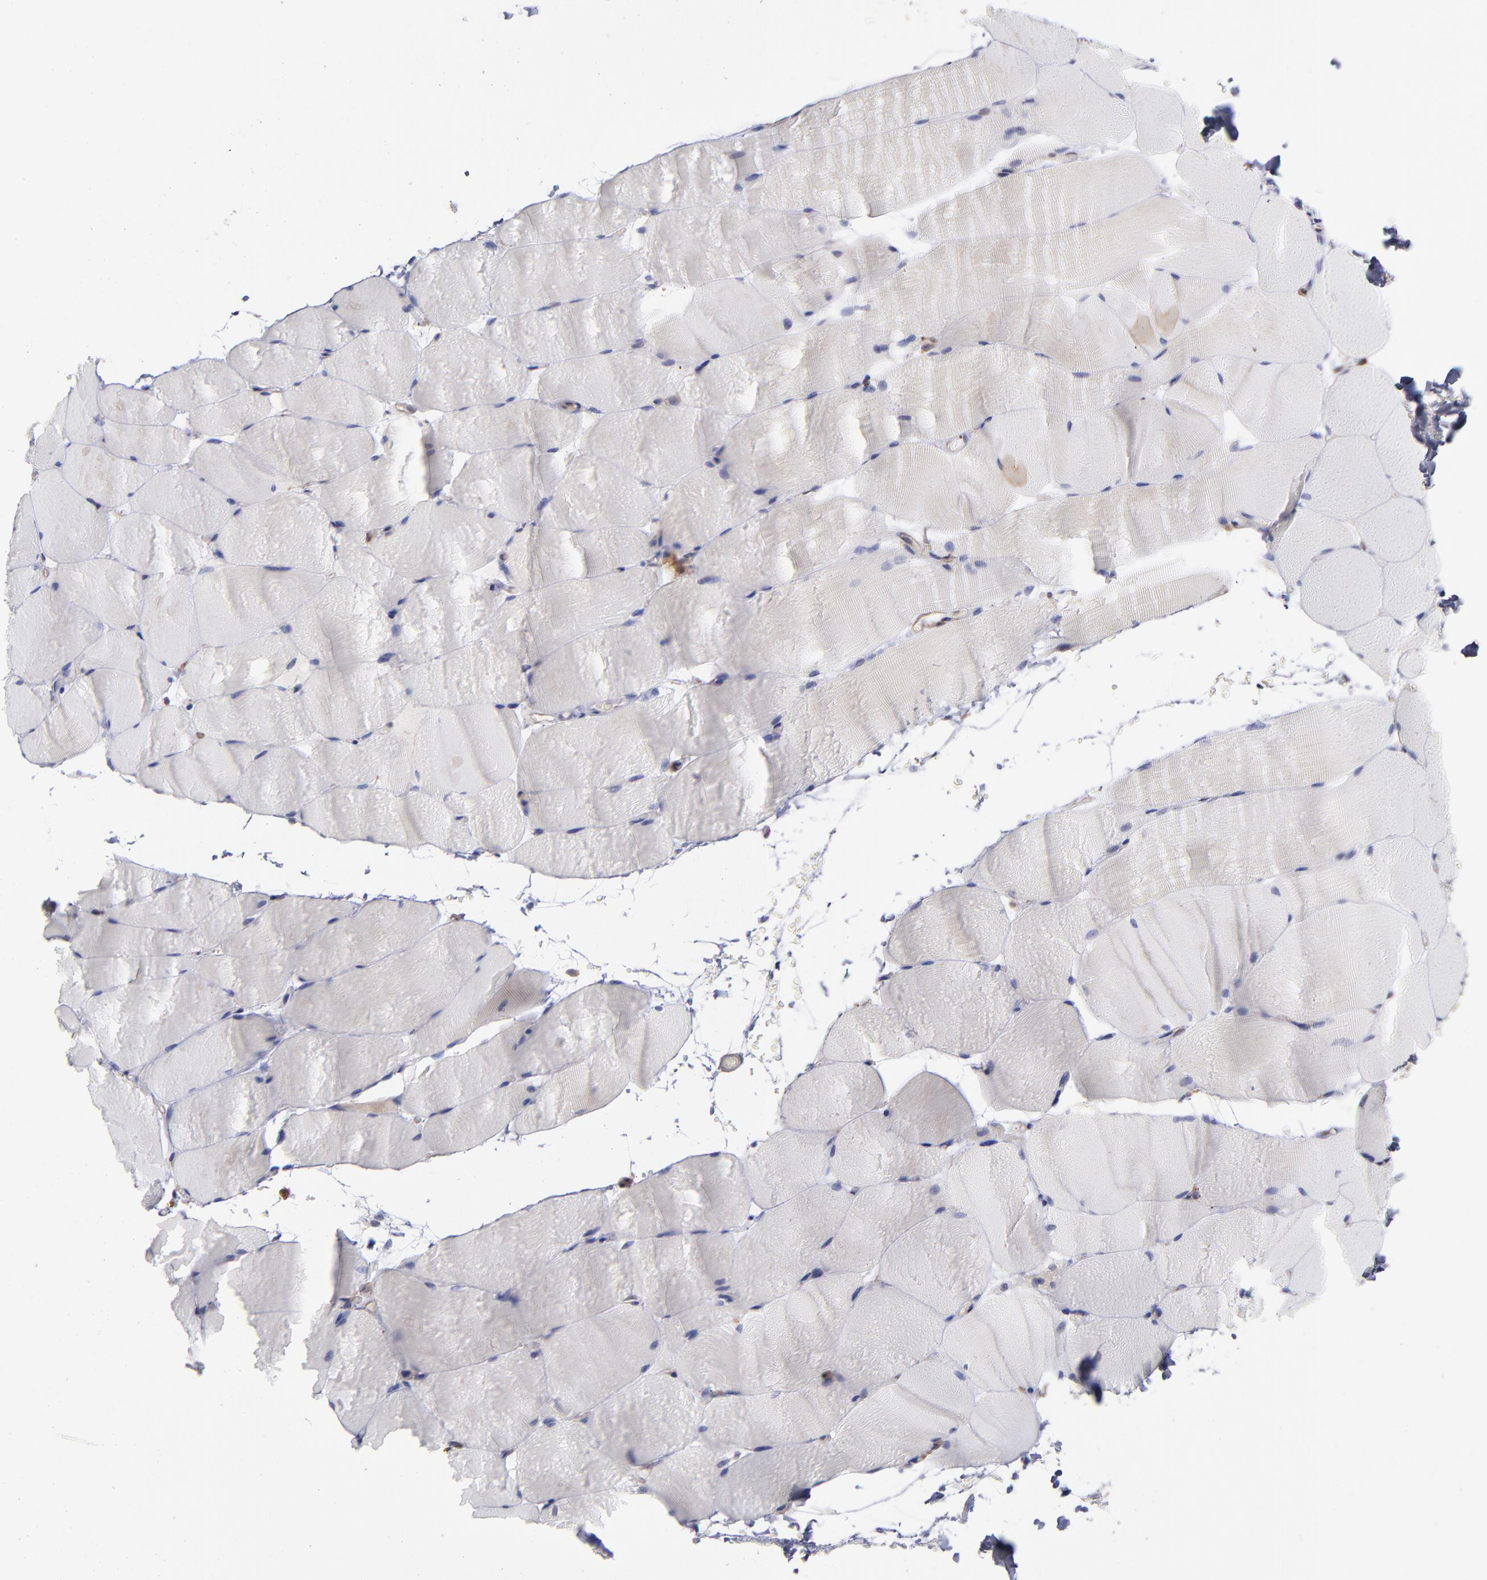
{"staining": {"intensity": "negative", "quantity": "none", "location": "none"}, "tissue": "skeletal muscle", "cell_type": "Myocytes", "image_type": "normal", "snomed": [{"axis": "morphology", "description": "Normal tissue, NOS"}, {"axis": "topography", "description": "Skeletal muscle"}, {"axis": "topography", "description": "Parathyroid gland"}], "caption": "High power microscopy photomicrograph of an IHC histopathology image of benign skeletal muscle, revealing no significant positivity in myocytes.", "gene": "MAPRE1", "patient": {"sex": "female", "age": 37}}